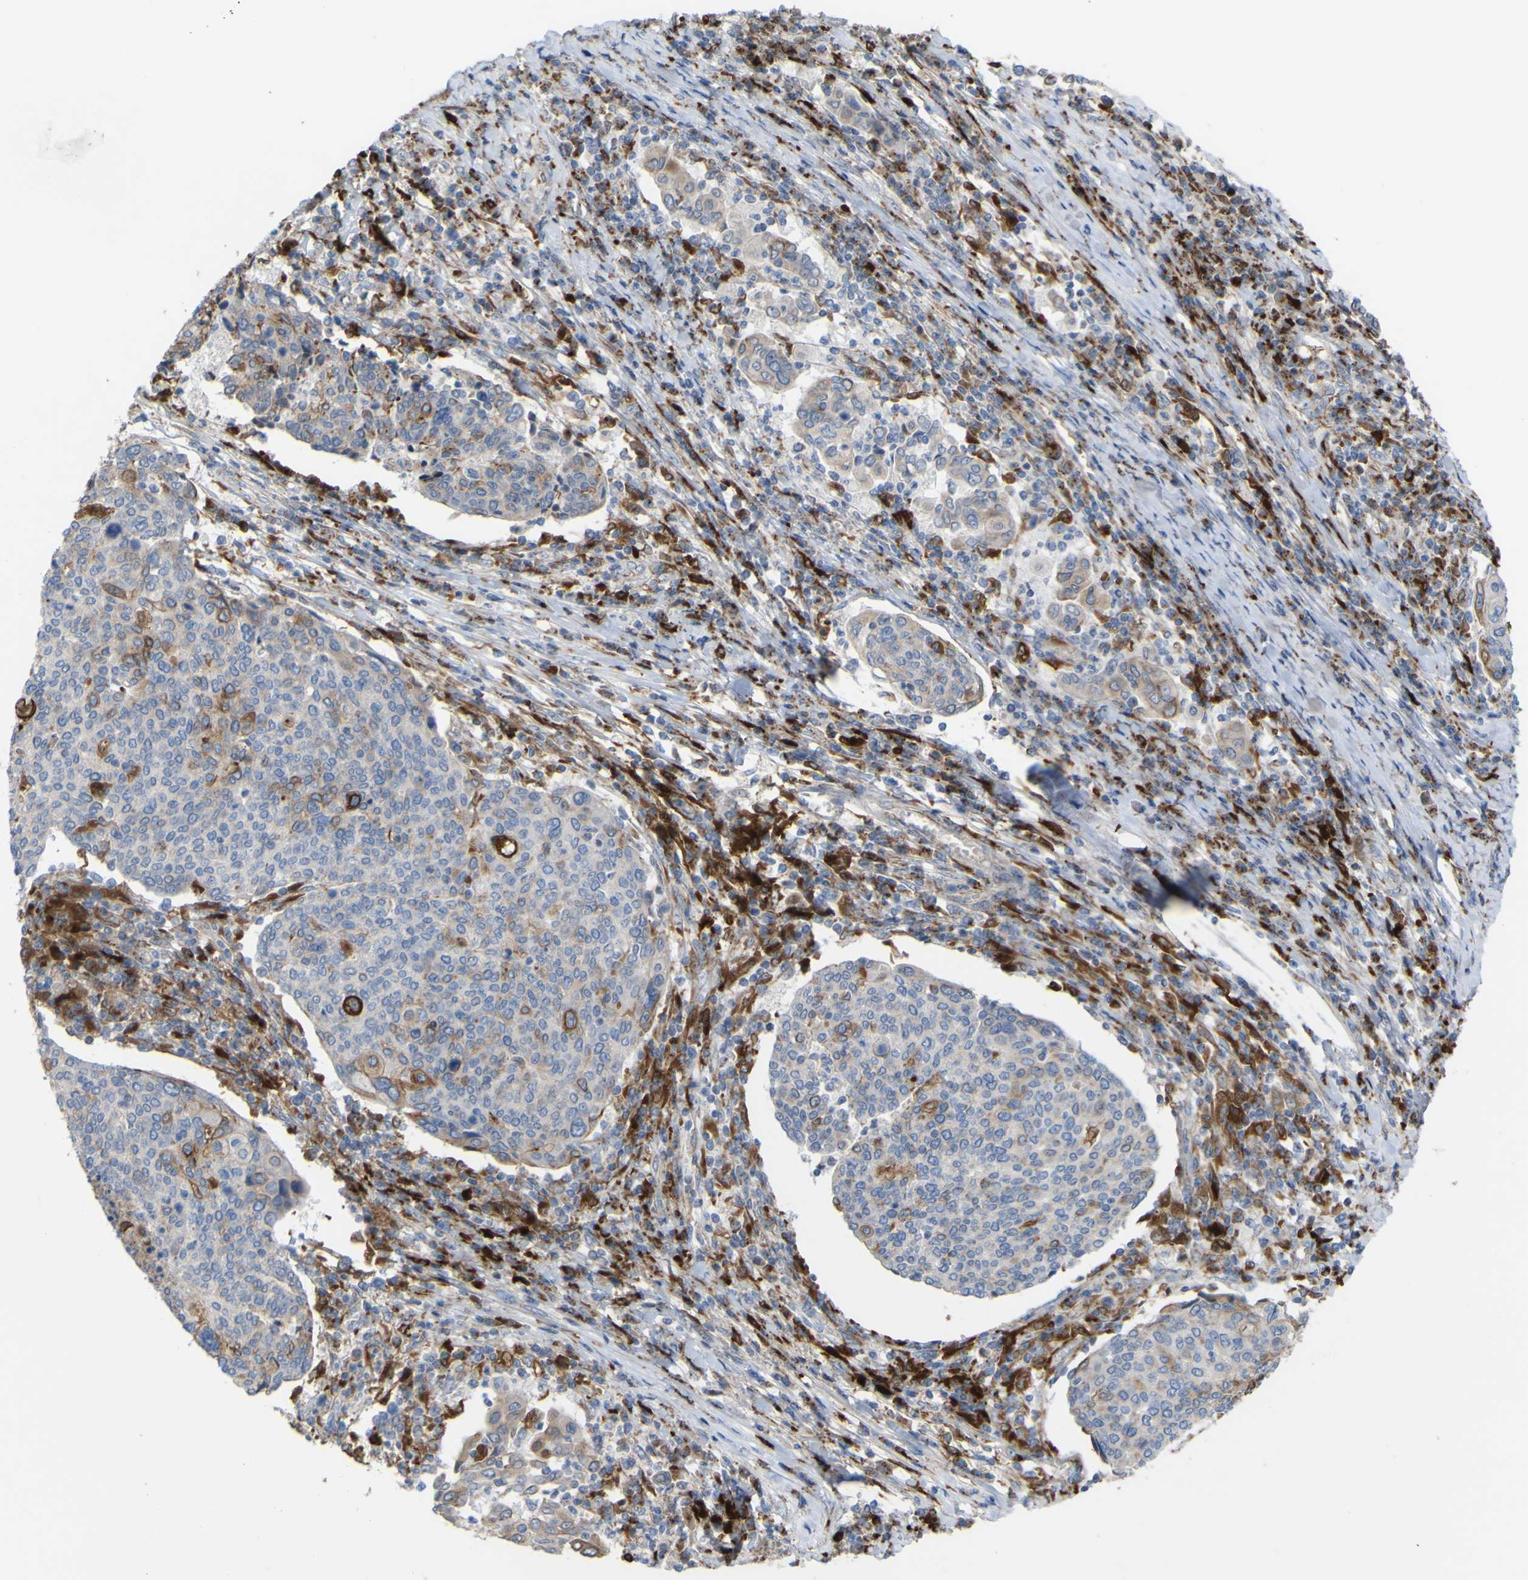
{"staining": {"intensity": "moderate", "quantity": "<25%", "location": "cytoplasmic/membranous"}, "tissue": "cervical cancer", "cell_type": "Tumor cells", "image_type": "cancer", "snomed": [{"axis": "morphology", "description": "Squamous cell carcinoma, NOS"}, {"axis": "topography", "description": "Cervix"}], "caption": "Immunohistochemistry (IHC) (DAB) staining of human squamous cell carcinoma (cervical) displays moderate cytoplasmic/membranous protein expression in about <25% of tumor cells.", "gene": "PLD3", "patient": {"sex": "female", "age": 40}}